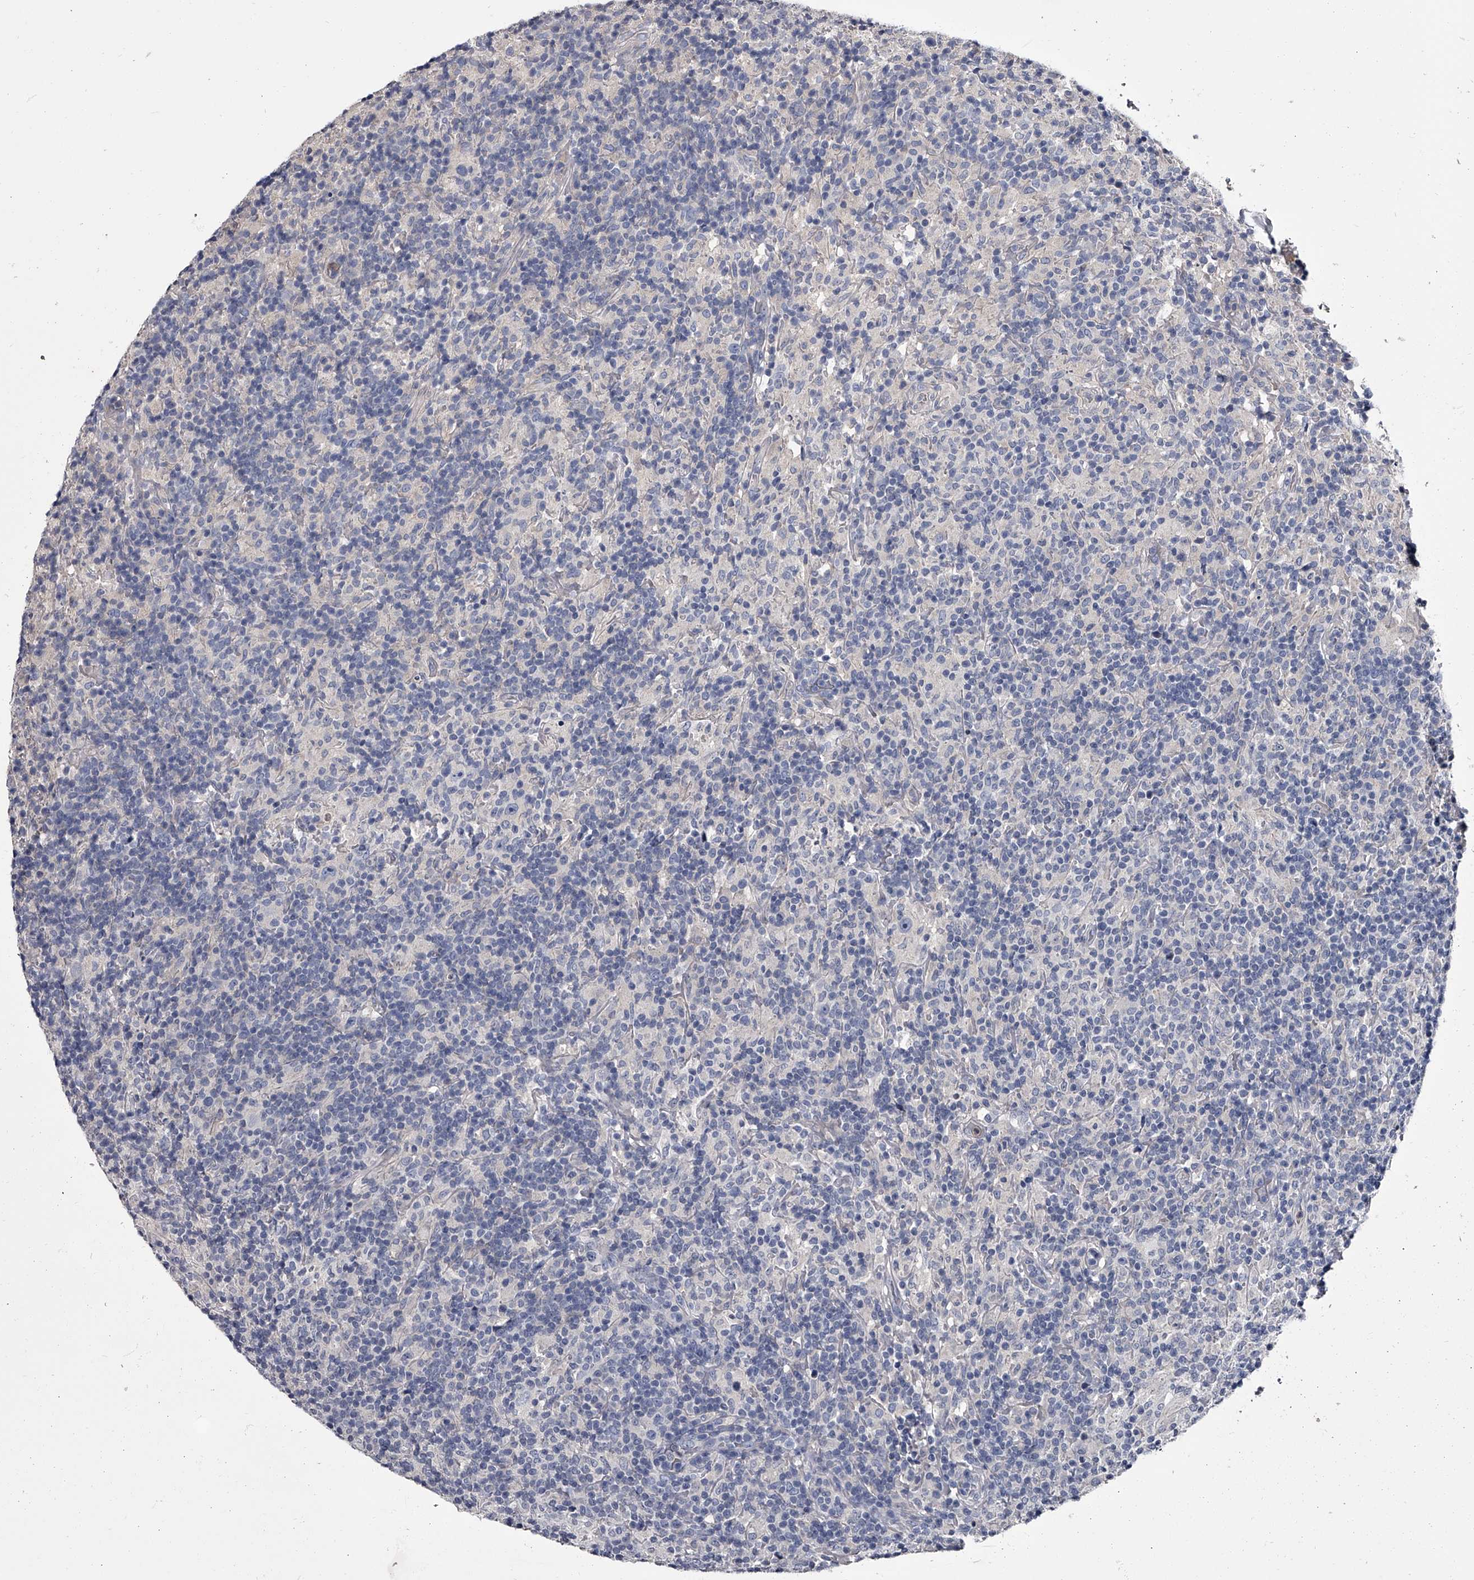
{"staining": {"intensity": "negative", "quantity": "none", "location": "none"}, "tissue": "lymphoma", "cell_type": "Tumor cells", "image_type": "cancer", "snomed": [{"axis": "morphology", "description": "Hodgkin's disease, NOS"}, {"axis": "topography", "description": "Lymph node"}], "caption": "The histopathology image demonstrates no staining of tumor cells in Hodgkin's disease.", "gene": "GAPVD1", "patient": {"sex": "male", "age": 70}}